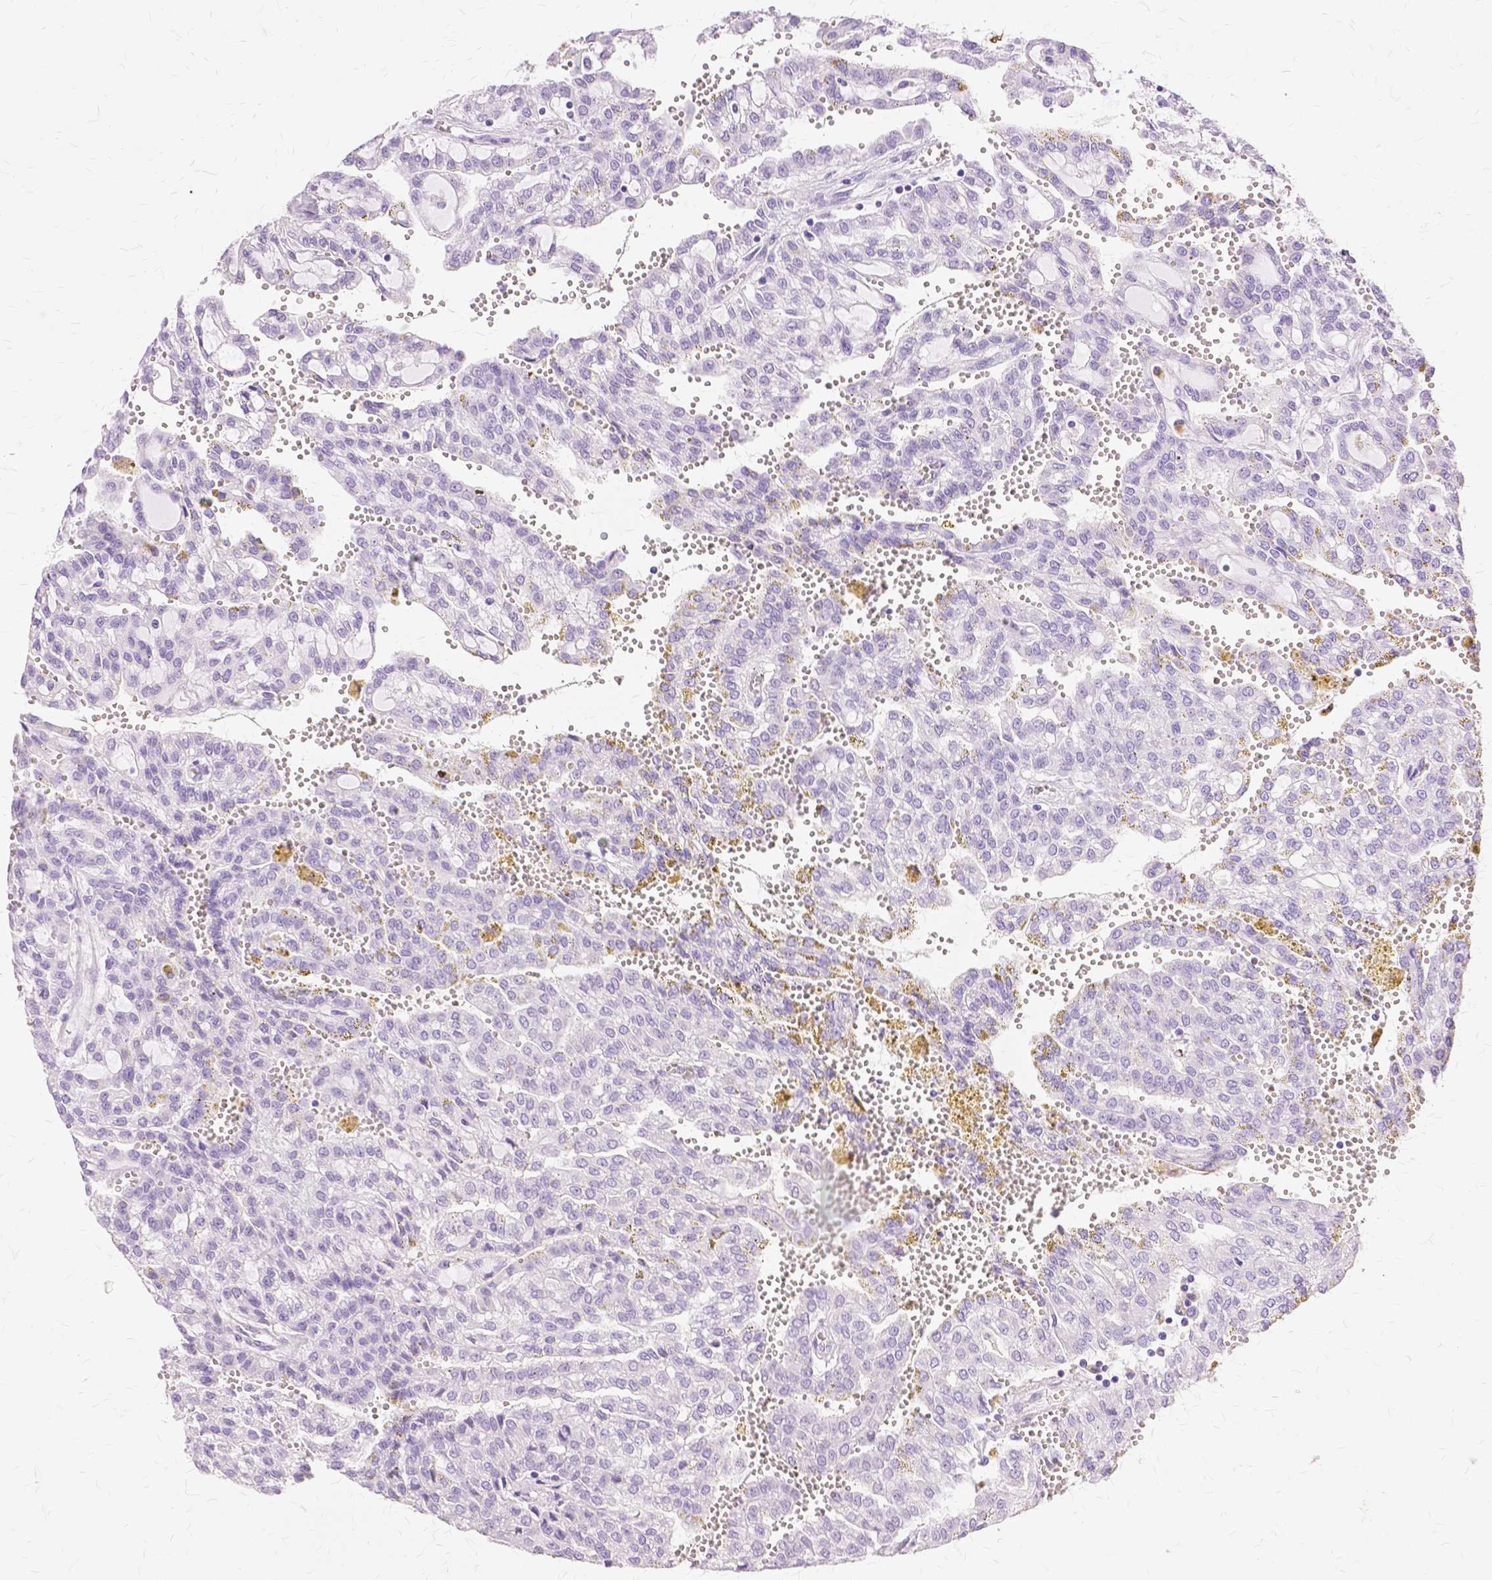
{"staining": {"intensity": "negative", "quantity": "none", "location": "none"}, "tissue": "renal cancer", "cell_type": "Tumor cells", "image_type": "cancer", "snomed": [{"axis": "morphology", "description": "Adenocarcinoma, NOS"}, {"axis": "topography", "description": "Kidney"}], "caption": "Image shows no significant protein expression in tumor cells of renal cancer. (DAB immunohistochemistry (IHC) with hematoxylin counter stain).", "gene": "TGM1", "patient": {"sex": "male", "age": 63}}